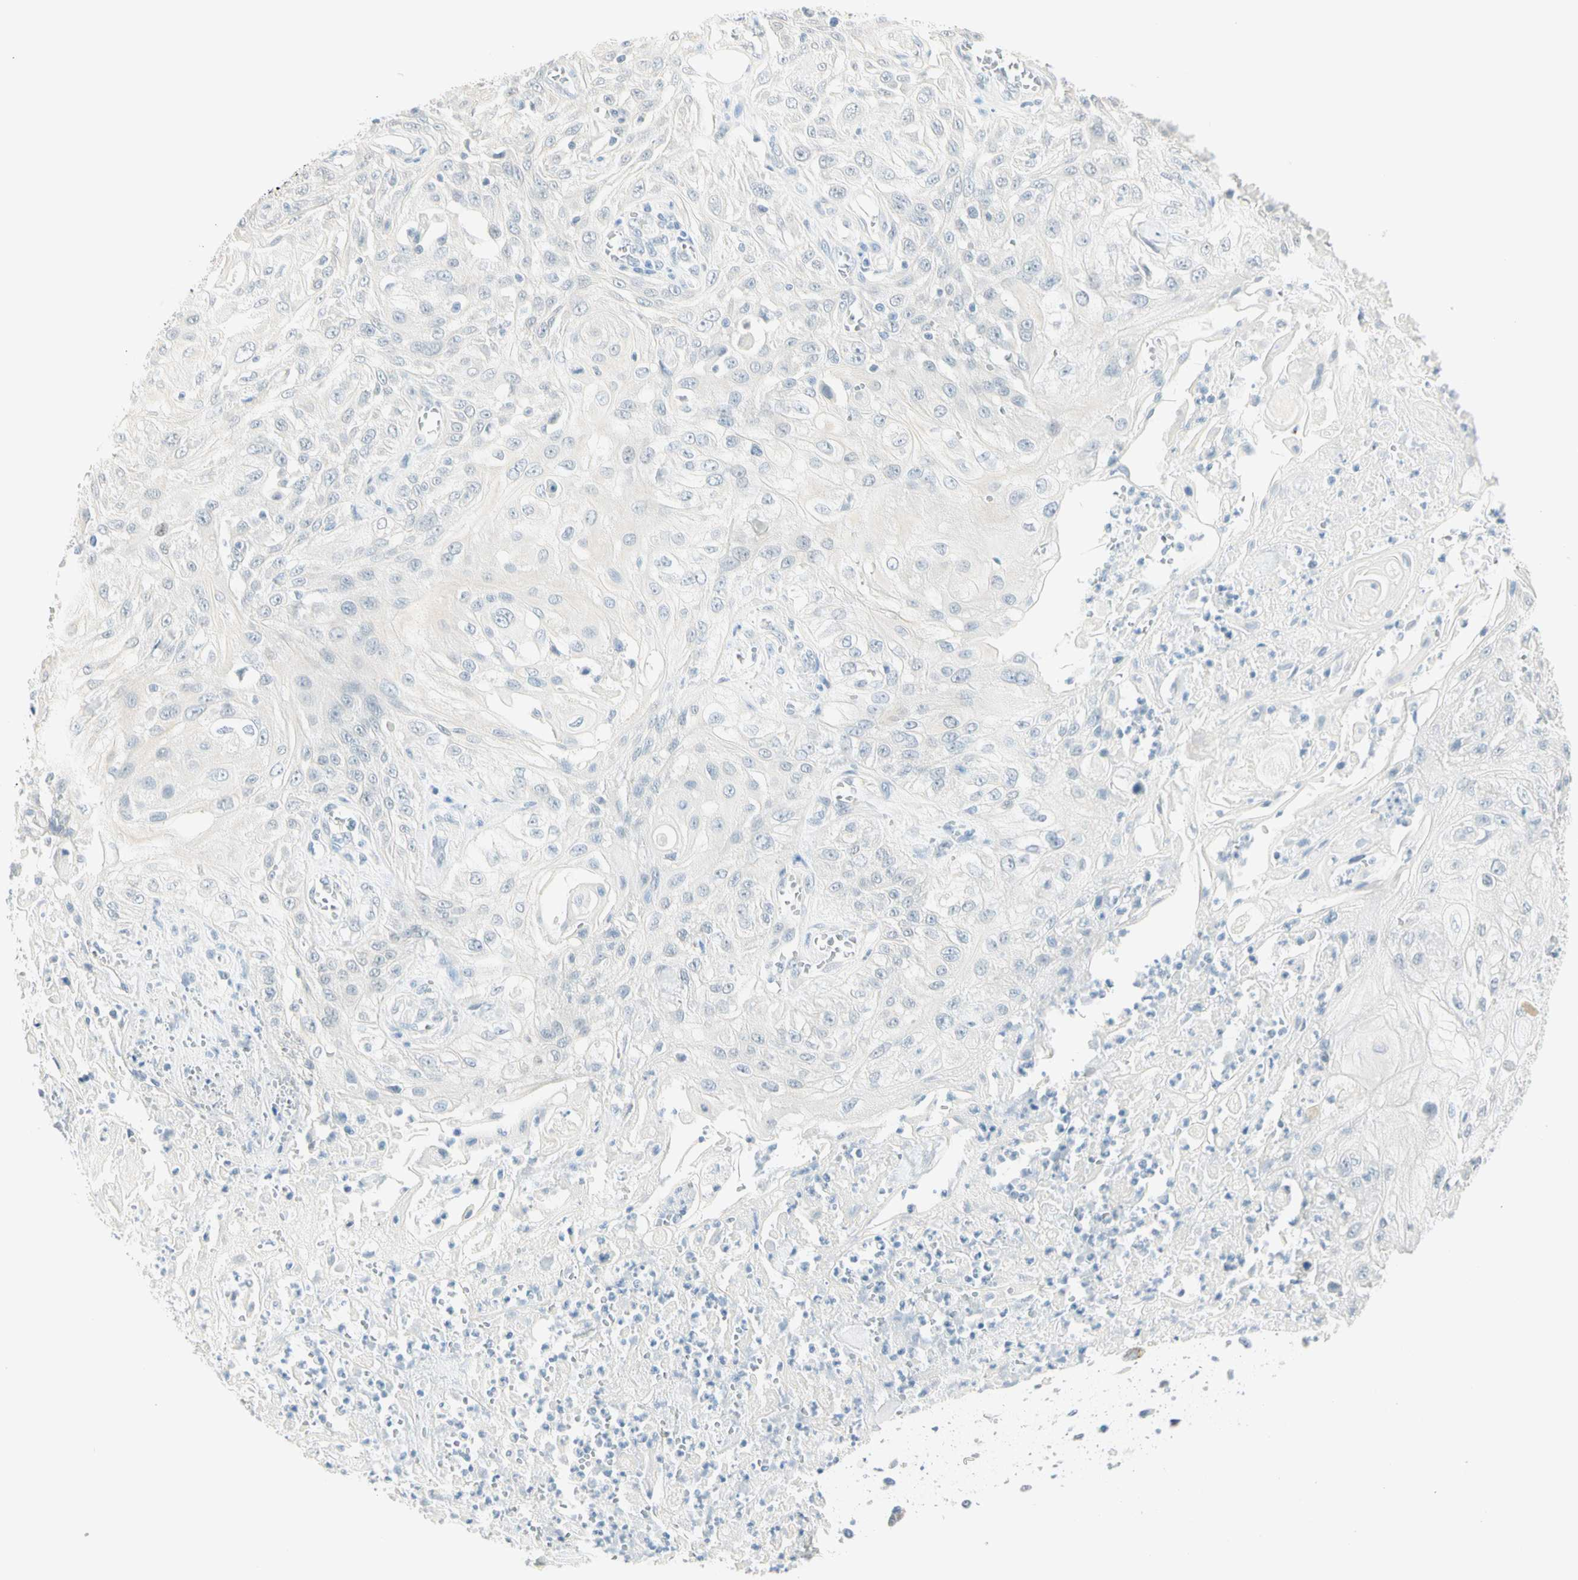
{"staining": {"intensity": "negative", "quantity": "none", "location": "none"}, "tissue": "skin cancer", "cell_type": "Tumor cells", "image_type": "cancer", "snomed": [{"axis": "morphology", "description": "Squamous cell carcinoma, NOS"}, {"axis": "morphology", "description": "Squamous cell carcinoma, metastatic, NOS"}, {"axis": "topography", "description": "Skin"}, {"axis": "topography", "description": "Lymph node"}], "caption": "Image shows no significant protein positivity in tumor cells of squamous cell carcinoma (skin).", "gene": "MLLT10", "patient": {"sex": "male", "age": 75}}